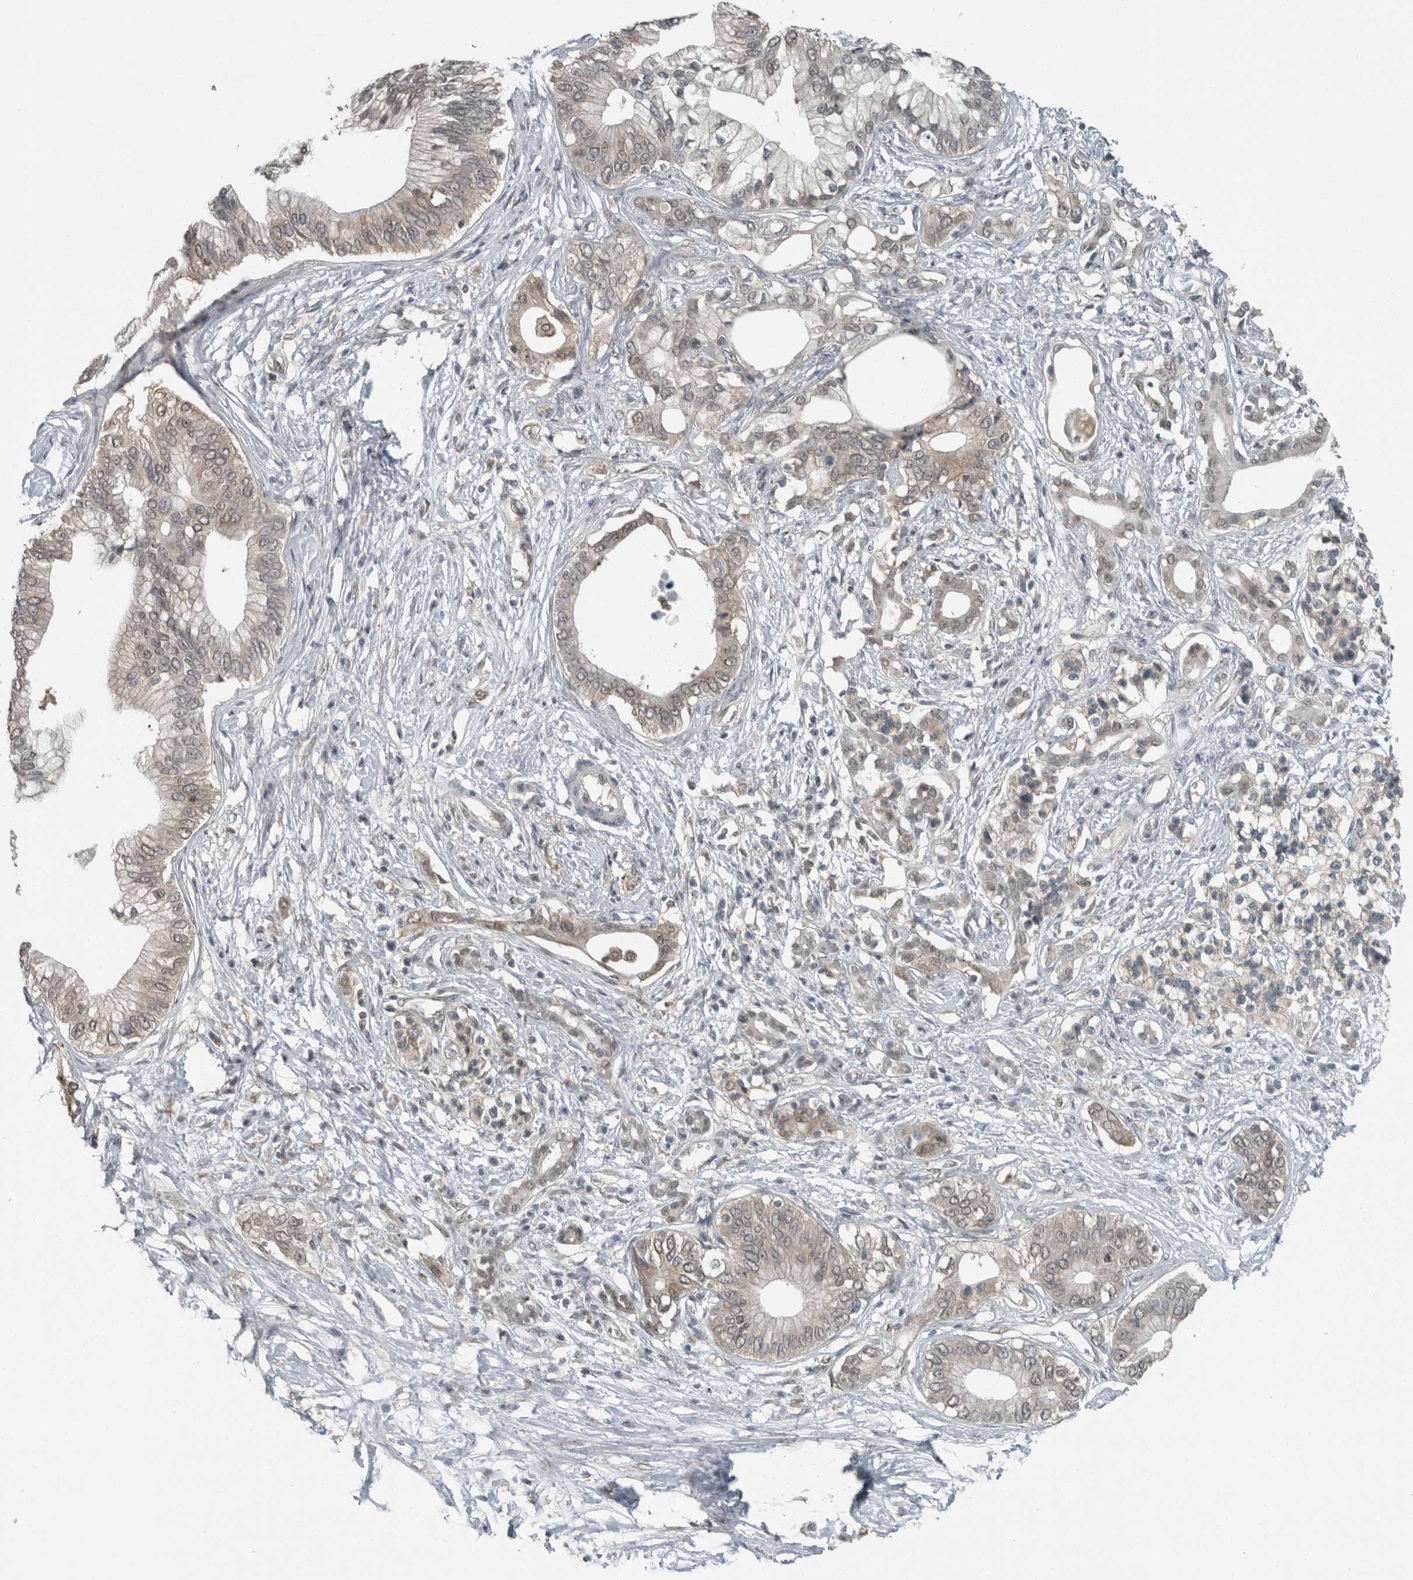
{"staining": {"intensity": "negative", "quantity": "none", "location": "none"}, "tissue": "pancreatic cancer", "cell_type": "Tumor cells", "image_type": "cancer", "snomed": [{"axis": "morphology", "description": "Normal tissue, NOS"}, {"axis": "morphology", "description": "Adenocarcinoma, NOS"}, {"axis": "topography", "description": "Pancreas"}, {"axis": "topography", "description": "Peripheral nerve tissue"}], "caption": "The micrograph demonstrates no staining of tumor cells in pancreatic cancer (adenocarcinoma). (DAB immunohistochemistry (IHC) with hematoxylin counter stain).", "gene": "MYO1E", "patient": {"sex": "male", "age": 59}}